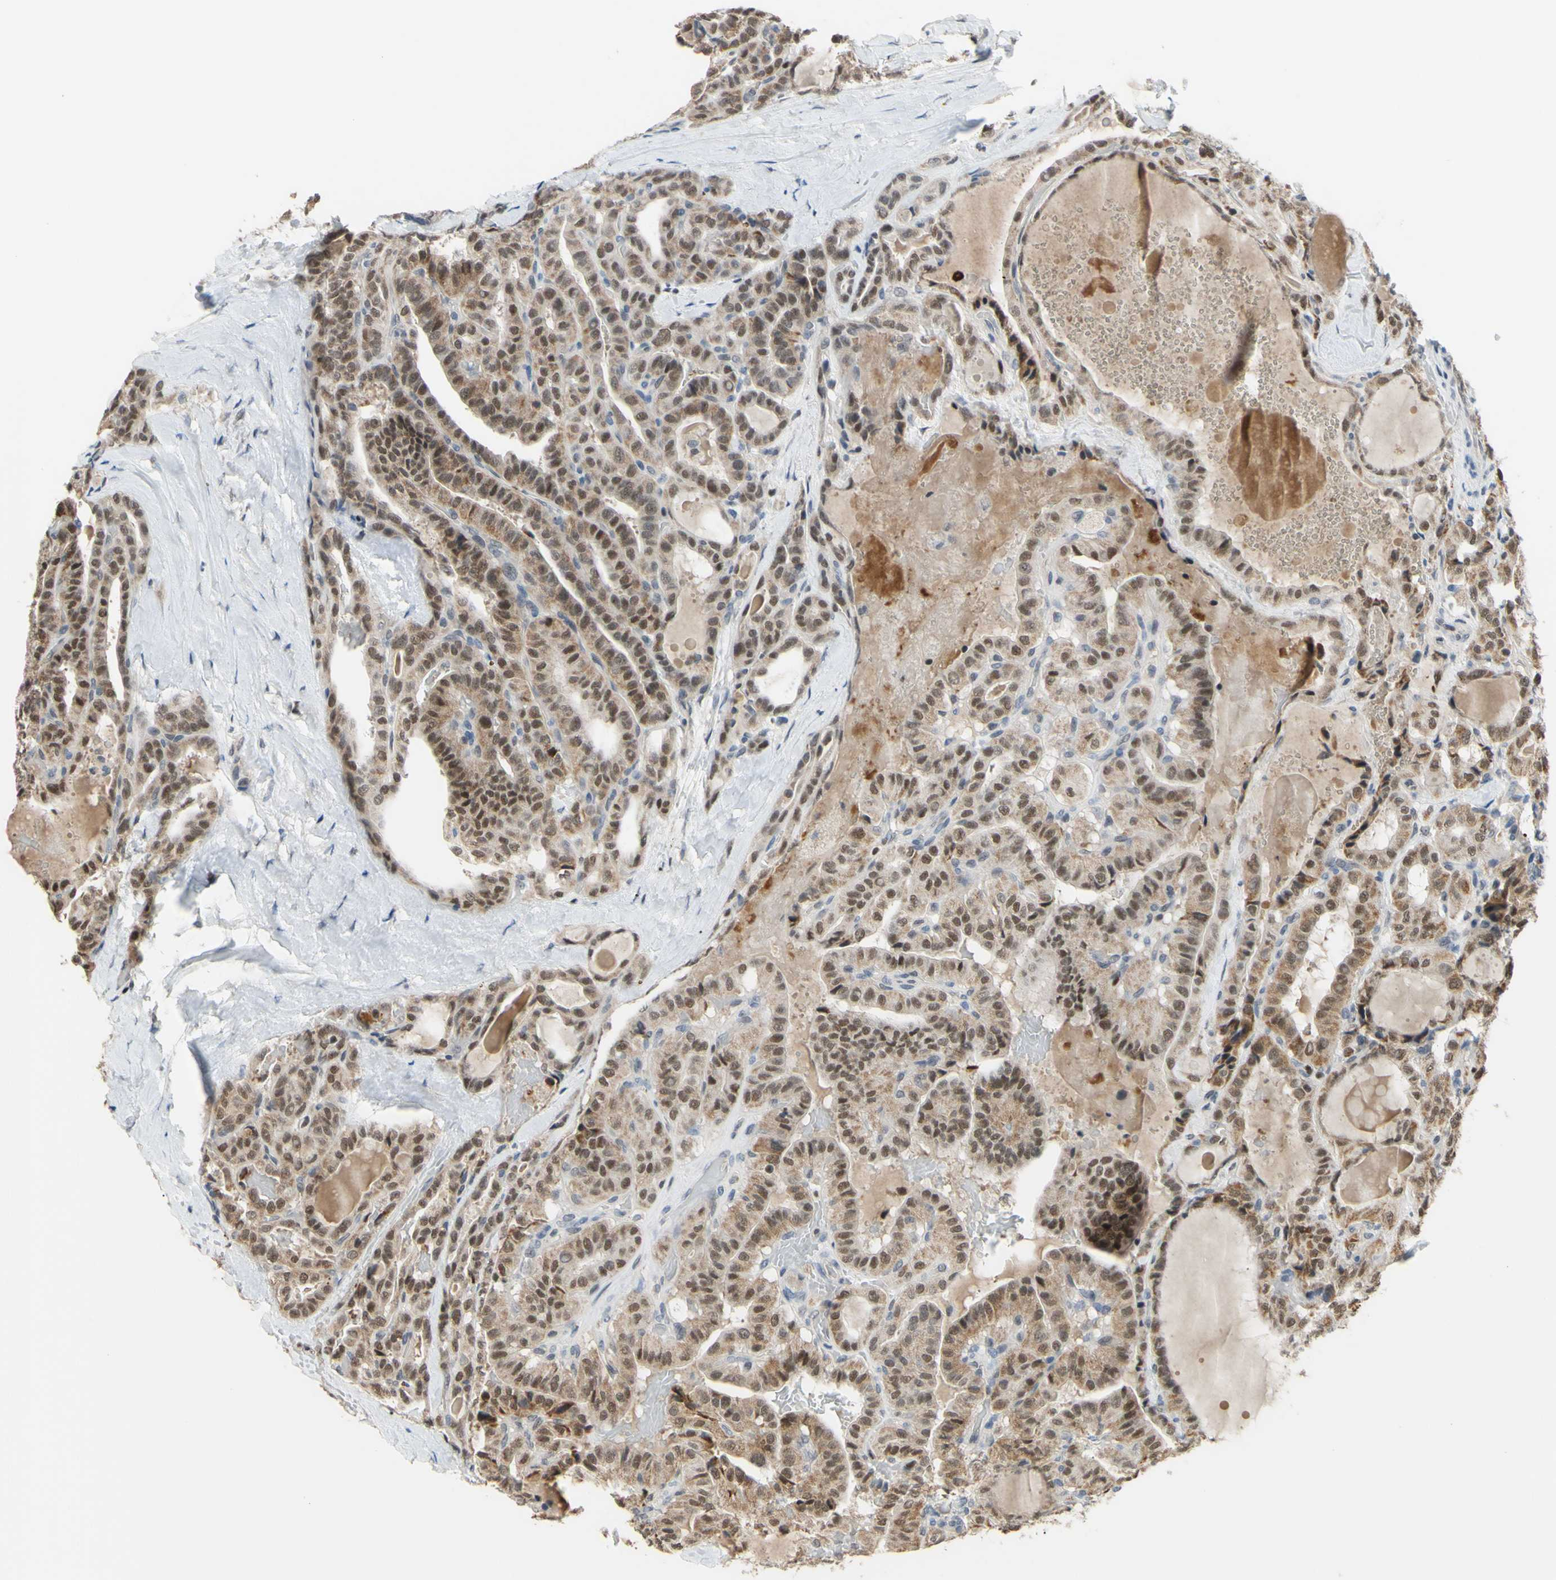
{"staining": {"intensity": "moderate", "quantity": ">75%", "location": "cytoplasmic/membranous,nuclear"}, "tissue": "thyroid cancer", "cell_type": "Tumor cells", "image_type": "cancer", "snomed": [{"axis": "morphology", "description": "Papillary adenocarcinoma, NOS"}, {"axis": "topography", "description": "Thyroid gland"}], "caption": "Immunohistochemistry (IHC) of papillary adenocarcinoma (thyroid) shows medium levels of moderate cytoplasmic/membranous and nuclear positivity in approximately >75% of tumor cells. (DAB (3,3'-diaminobenzidine) IHC with brightfield microscopy, high magnification).", "gene": "SP4", "patient": {"sex": "male", "age": 77}}